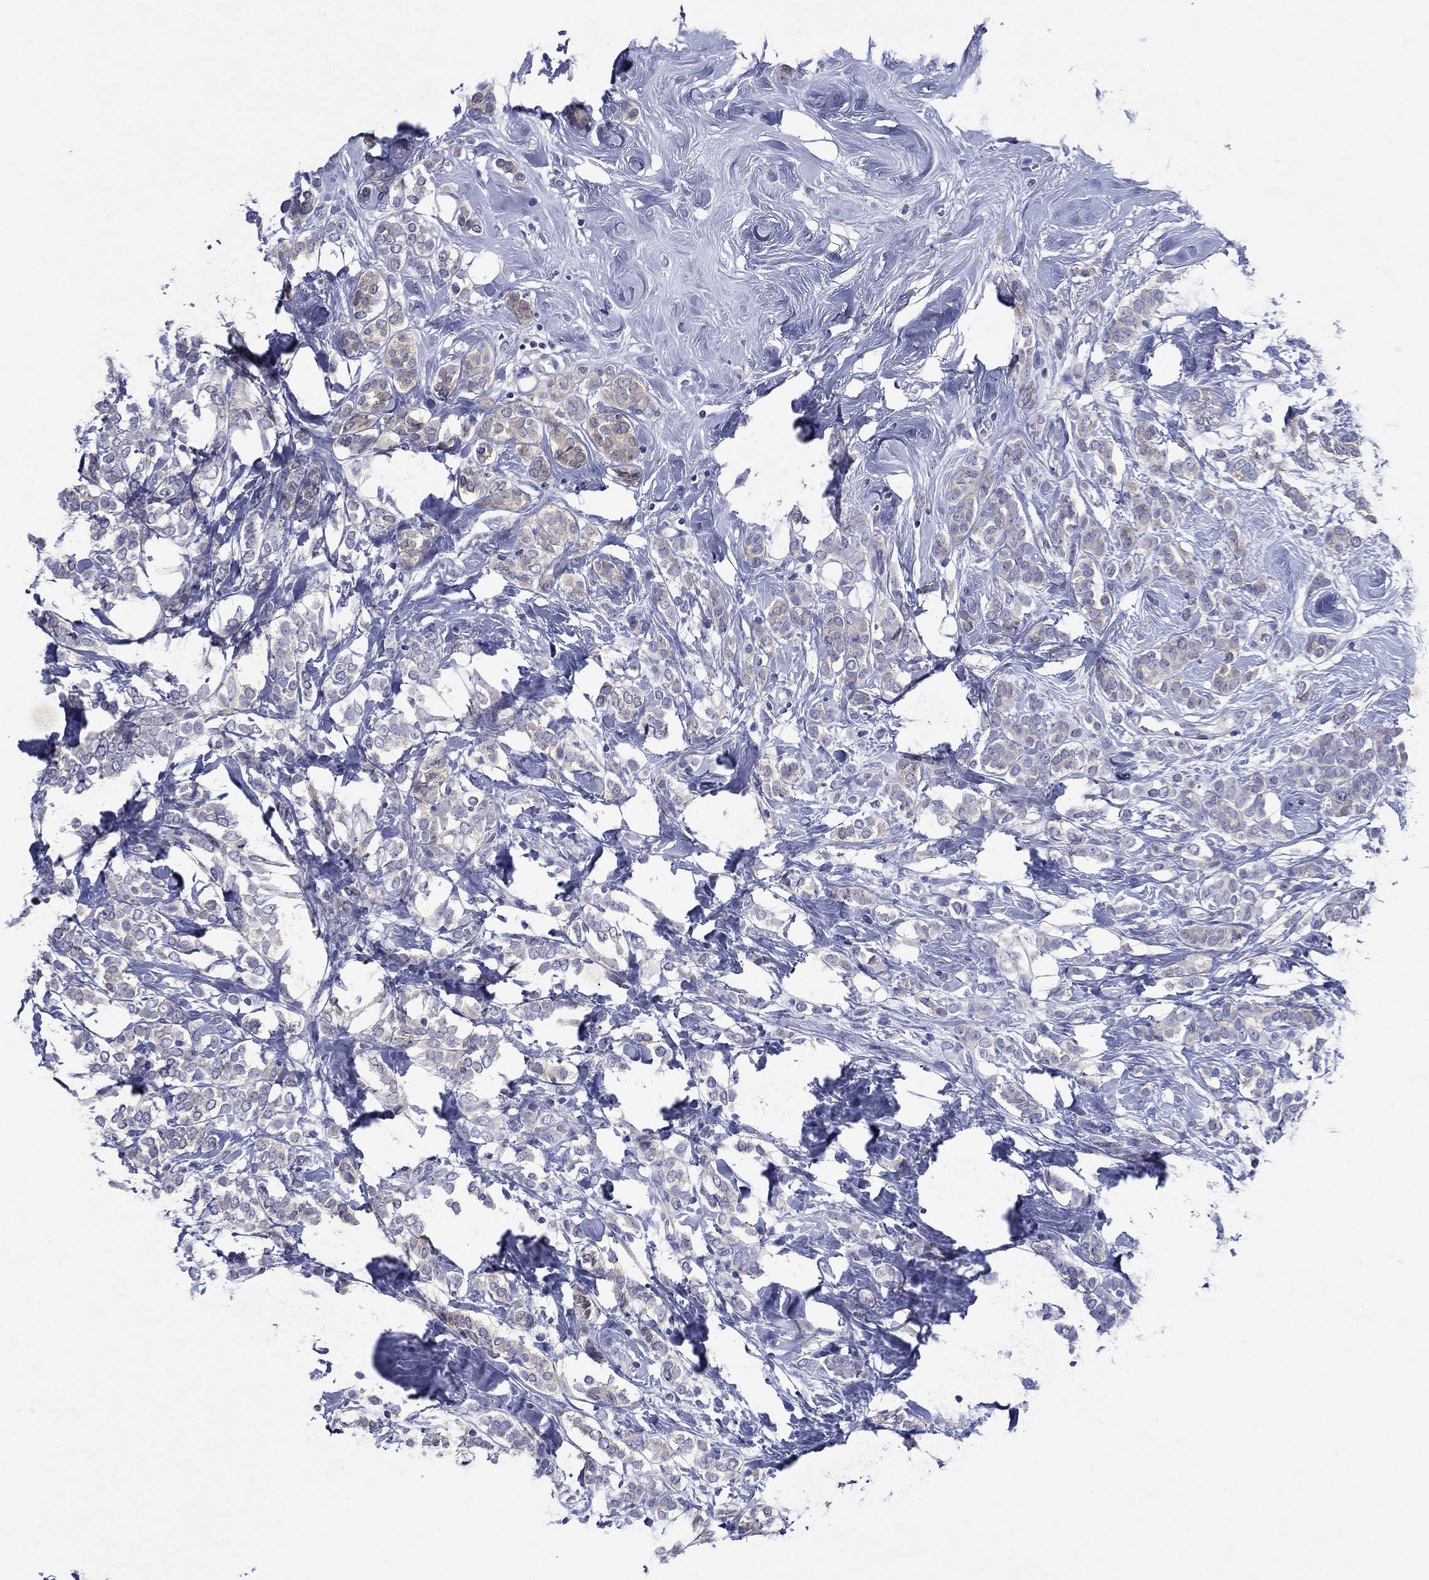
{"staining": {"intensity": "weak", "quantity": "<25%", "location": "cytoplasmic/membranous"}, "tissue": "breast cancer", "cell_type": "Tumor cells", "image_type": "cancer", "snomed": [{"axis": "morphology", "description": "Lobular carcinoma"}, {"axis": "topography", "description": "Breast"}], "caption": "Immunohistochemistry (IHC) image of neoplastic tissue: lobular carcinoma (breast) stained with DAB (3,3'-diaminobenzidine) shows no significant protein positivity in tumor cells.", "gene": "SULT2B1", "patient": {"sex": "female", "age": 49}}